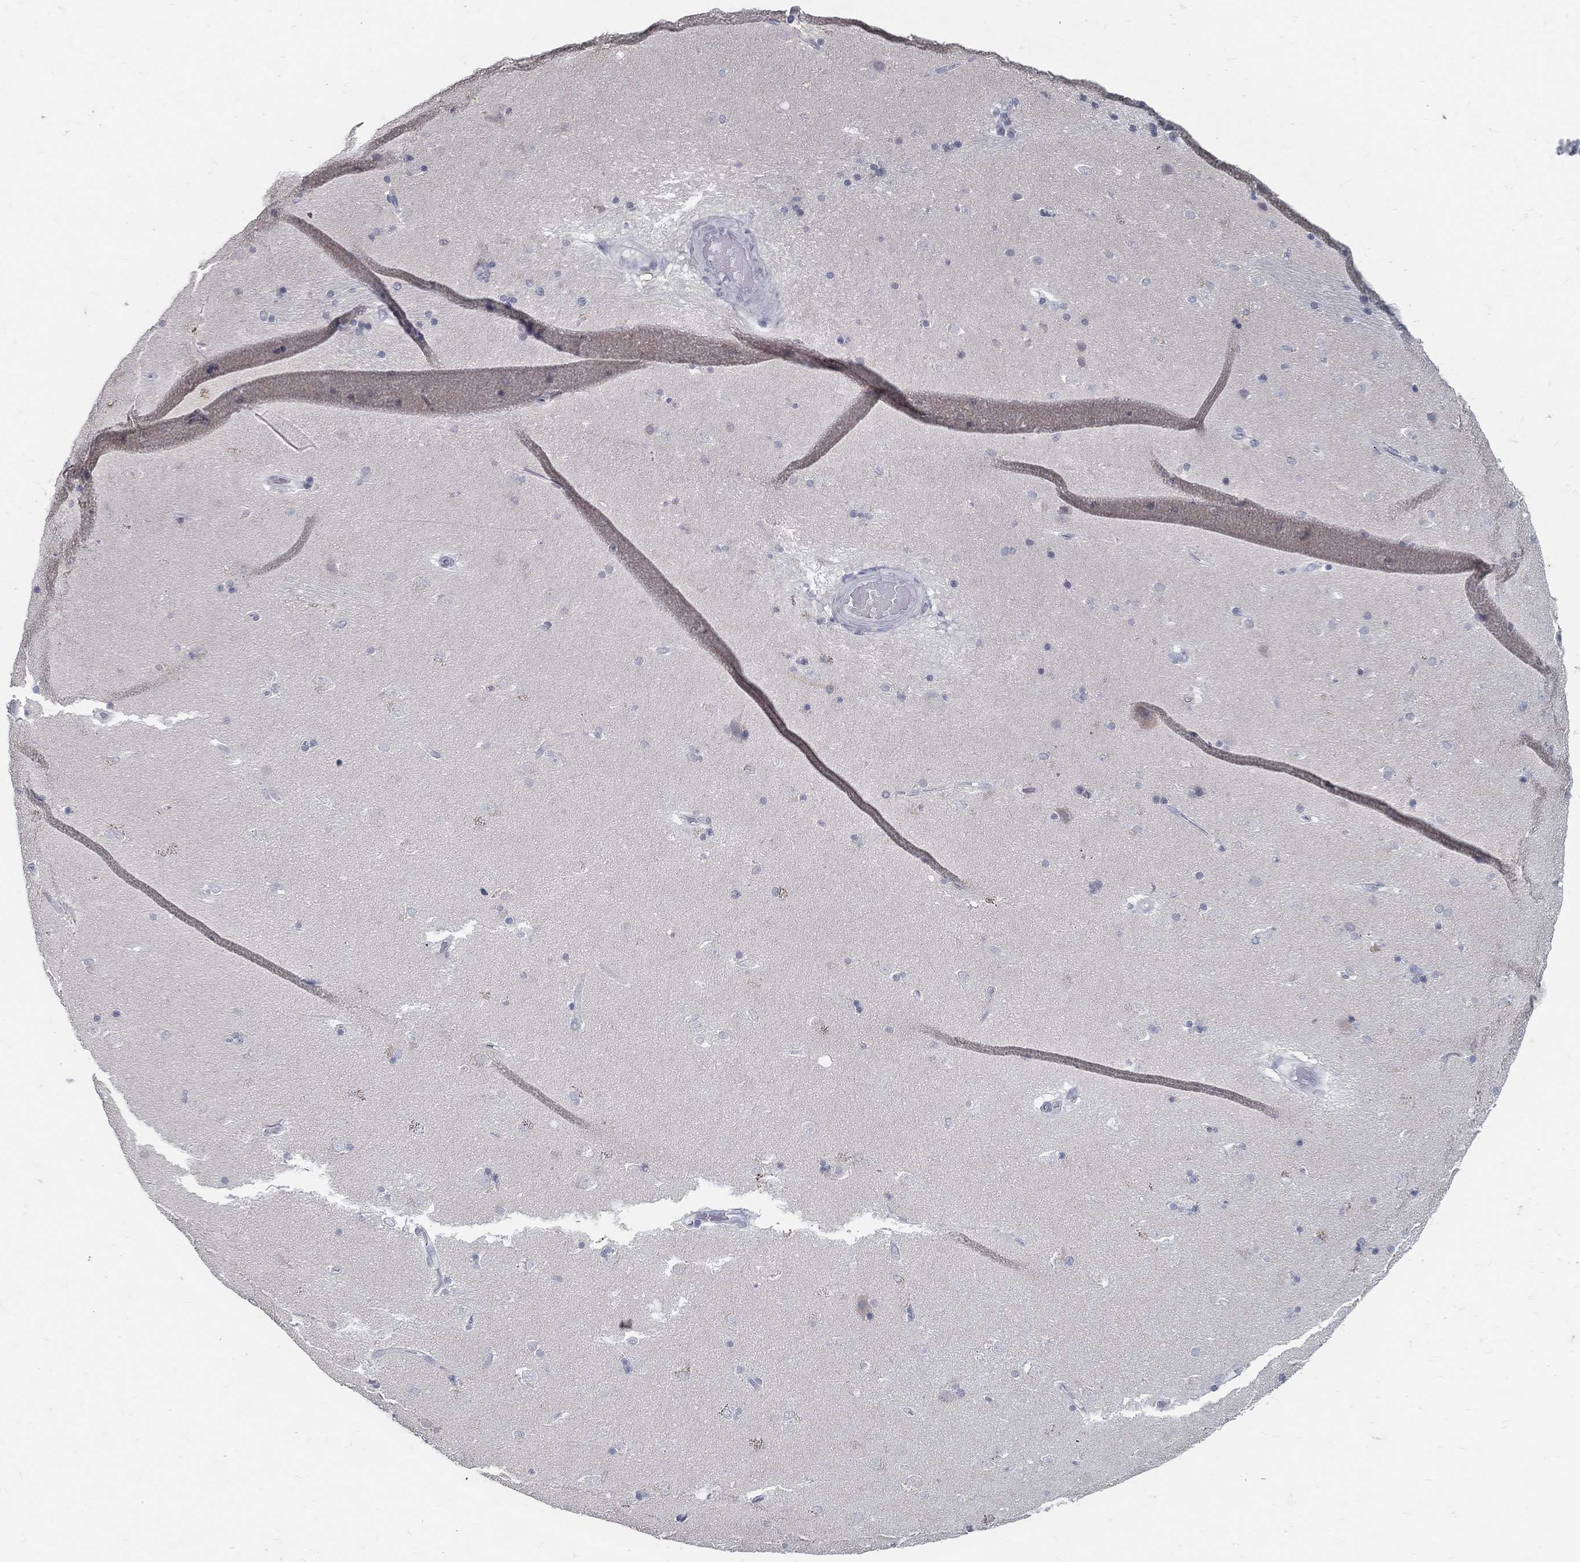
{"staining": {"intensity": "negative", "quantity": "none", "location": "none"}, "tissue": "caudate", "cell_type": "Glial cells", "image_type": "normal", "snomed": [{"axis": "morphology", "description": "Normal tissue, NOS"}, {"axis": "topography", "description": "Lateral ventricle wall"}], "caption": "Glial cells are negative for protein expression in normal human caudate. The staining was performed using DAB (3,3'-diaminobenzidine) to visualize the protein expression in brown, while the nuclei were stained in blue with hematoxylin (Magnification: 20x).", "gene": "ACE2", "patient": {"sex": "male", "age": 51}}